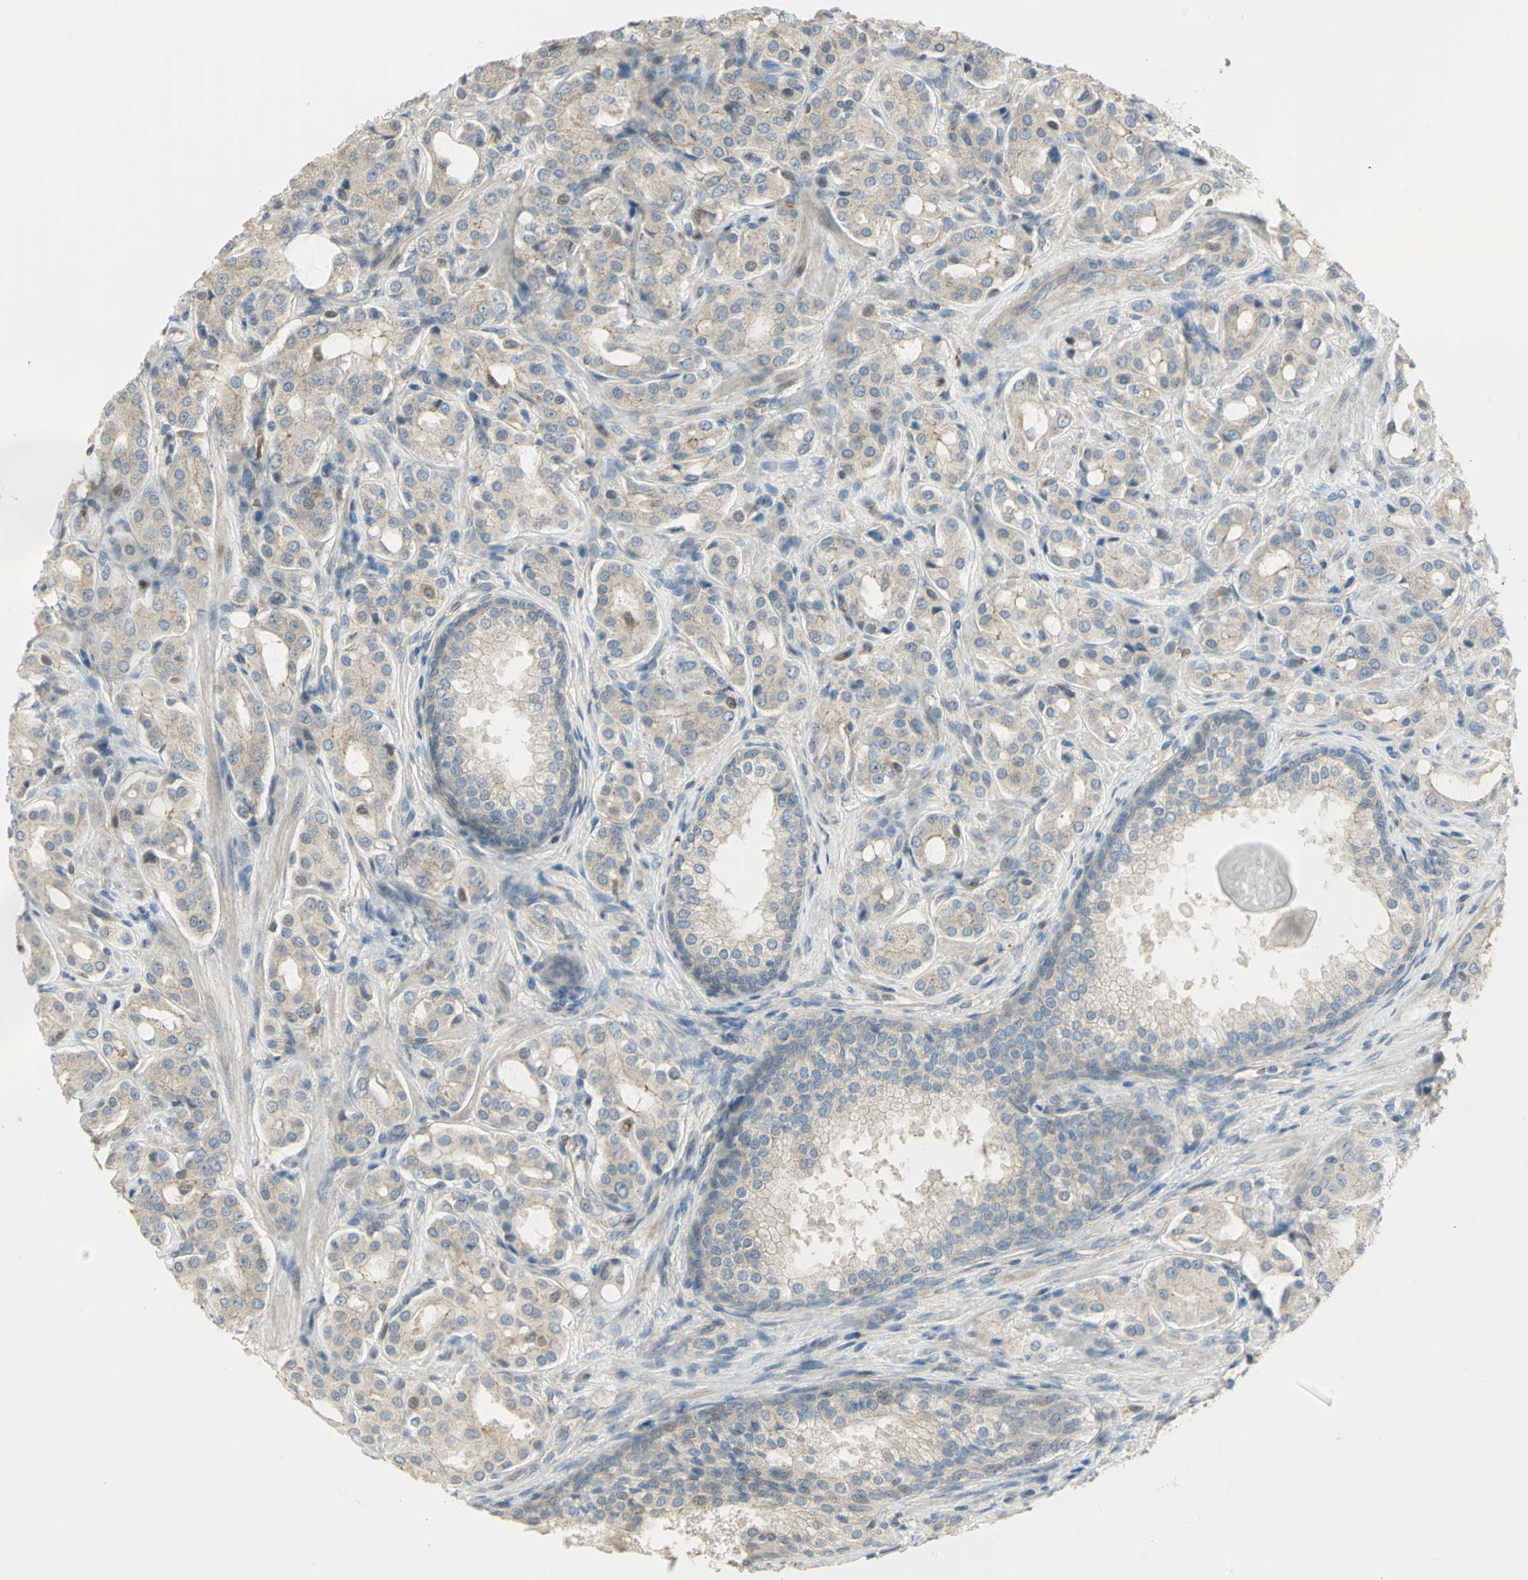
{"staining": {"intensity": "moderate", "quantity": ">75%", "location": "cytoplasmic/membranous,nuclear"}, "tissue": "prostate cancer", "cell_type": "Tumor cells", "image_type": "cancer", "snomed": [{"axis": "morphology", "description": "Adenocarcinoma, High grade"}, {"axis": "topography", "description": "Prostate"}], "caption": "Prostate cancer (high-grade adenocarcinoma) stained with immunohistochemistry displays moderate cytoplasmic/membranous and nuclear staining in approximately >75% of tumor cells. (brown staining indicates protein expression, while blue staining denotes nuclei).", "gene": "ANK1", "patient": {"sex": "male", "age": 72}}